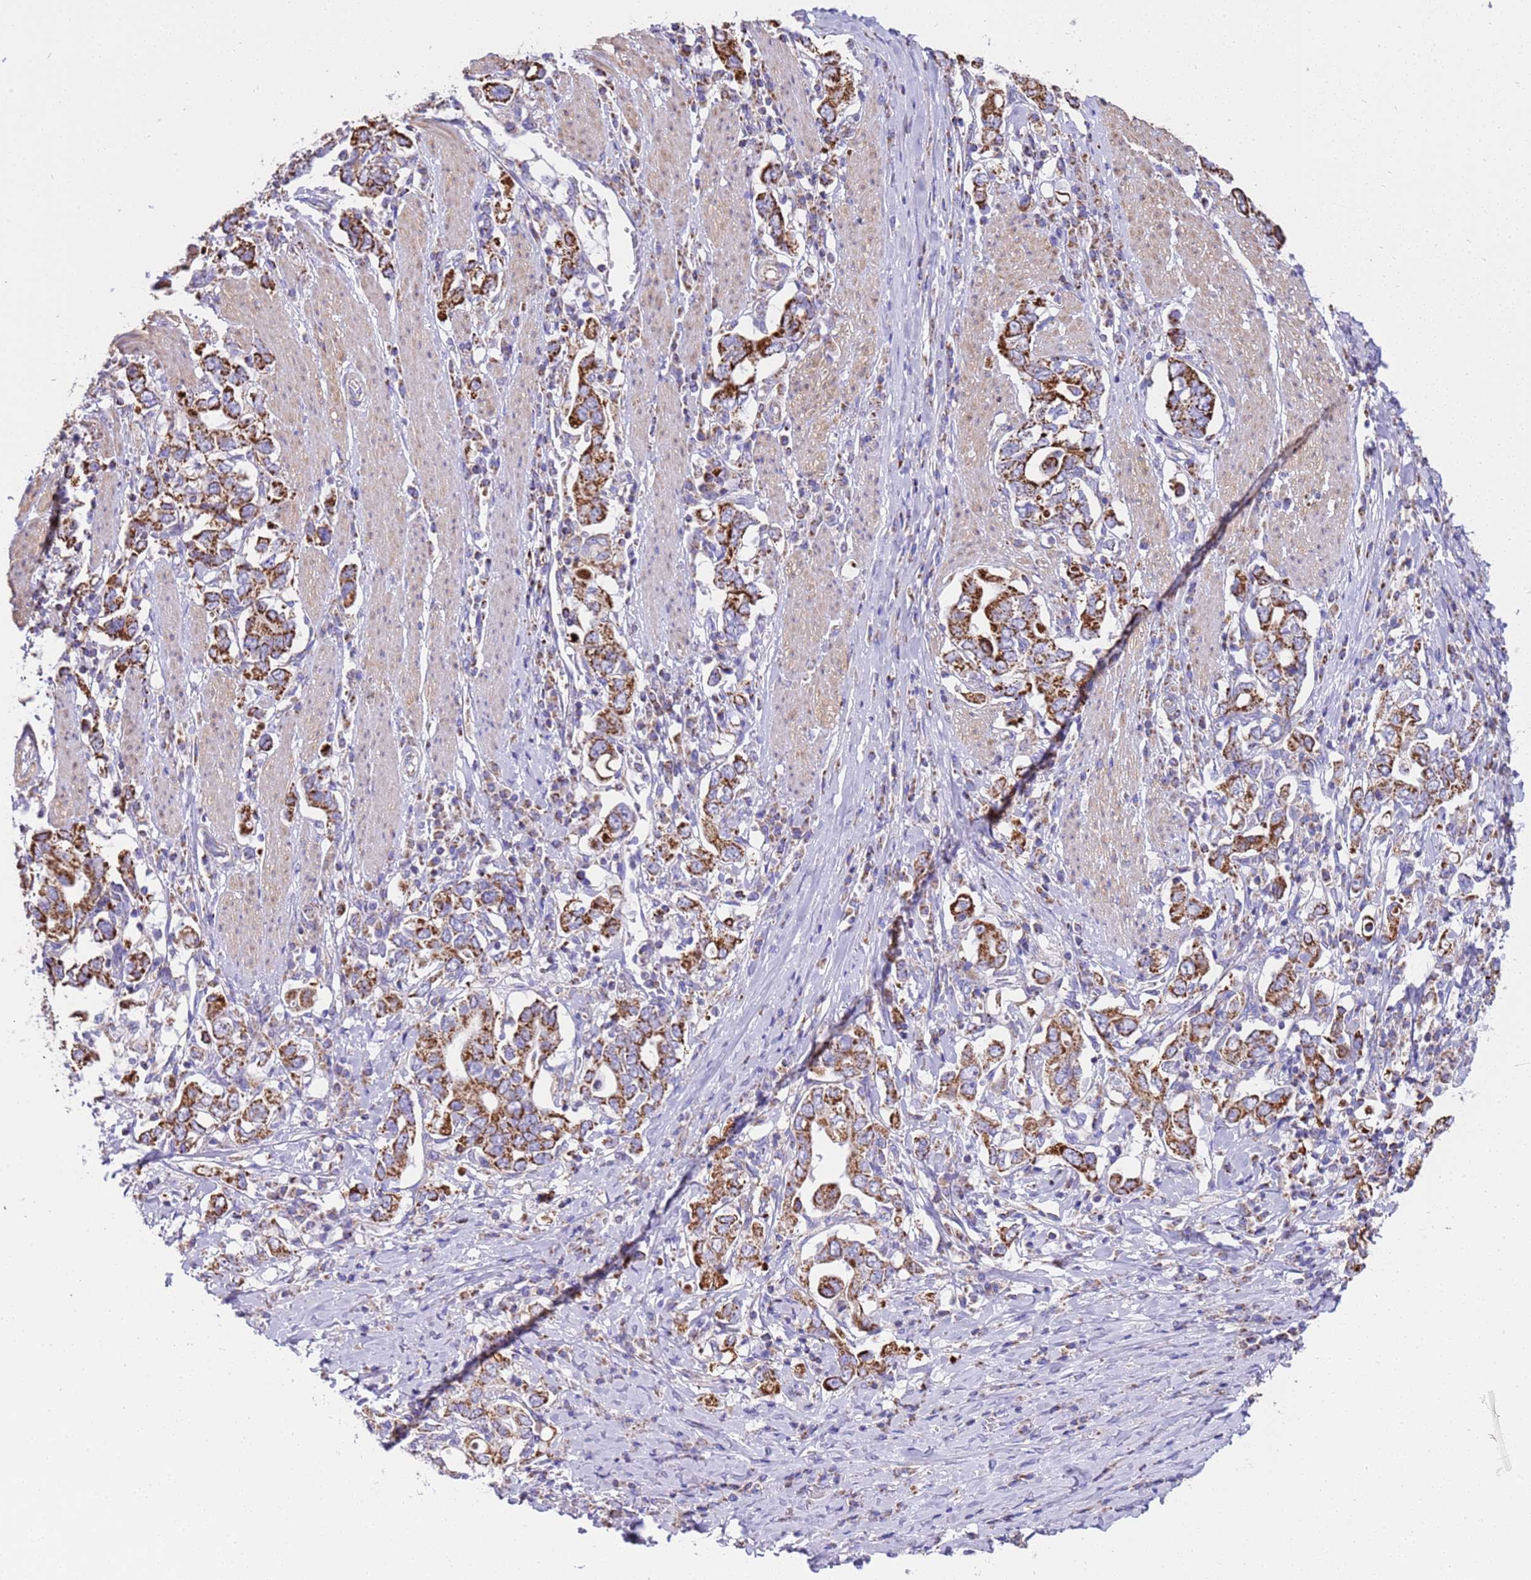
{"staining": {"intensity": "strong", "quantity": ">75%", "location": "cytoplasmic/membranous"}, "tissue": "stomach cancer", "cell_type": "Tumor cells", "image_type": "cancer", "snomed": [{"axis": "morphology", "description": "Adenocarcinoma, NOS"}, {"axis": "topography", "description": "Stomach, upper"}, {"axis": "topography", "description": "Stomach"}], "caption": "Immunohistochemical staining of human stomach cancer (adenocarcinoma) reveals strong cytoplasmic/membranous protein expression in about >75% of tumor cells.", "gene": "RNF165", "patient": {"sex": "male", "age": 62}}